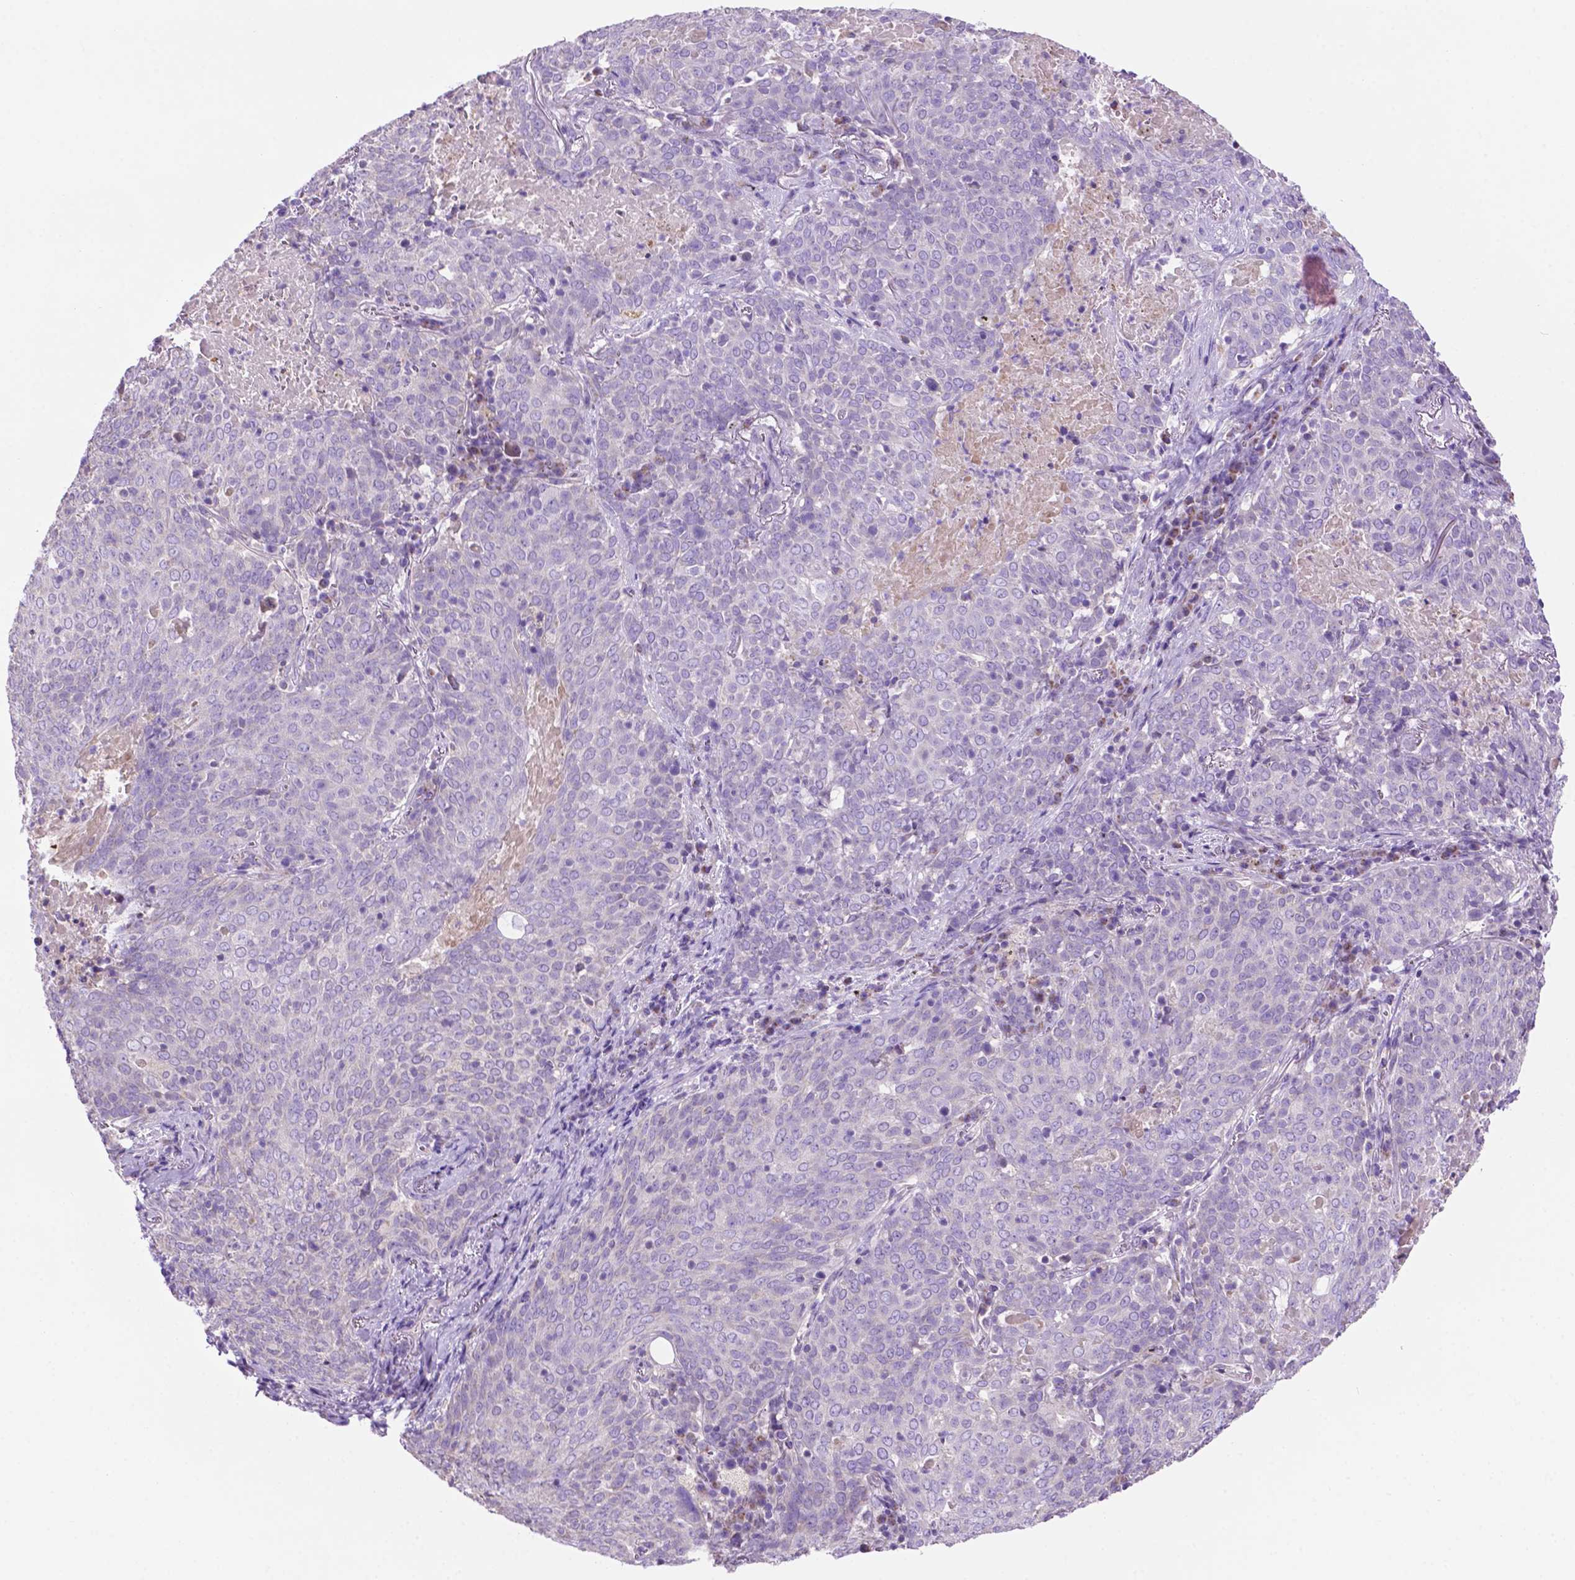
{"staining": {"intensity": "negative", "quantity": "none", "location": "none"}, "tissue": "lung cancer", "cell_type": "Tumor cells", "image_type": "cancer", "snomed": [{"axis": "morphology", "description": "Squamous cell carcinoma, NOS"}, {"axis": "topography", "description": "Lung"}], "caption": "Lung cancer (squamous cell carcinoma) was stained to show a protein in brown. There is no significant staining in tumor cells.", "gene": "PHYHIP", "patient": {"sex": "male", "age": 82}}